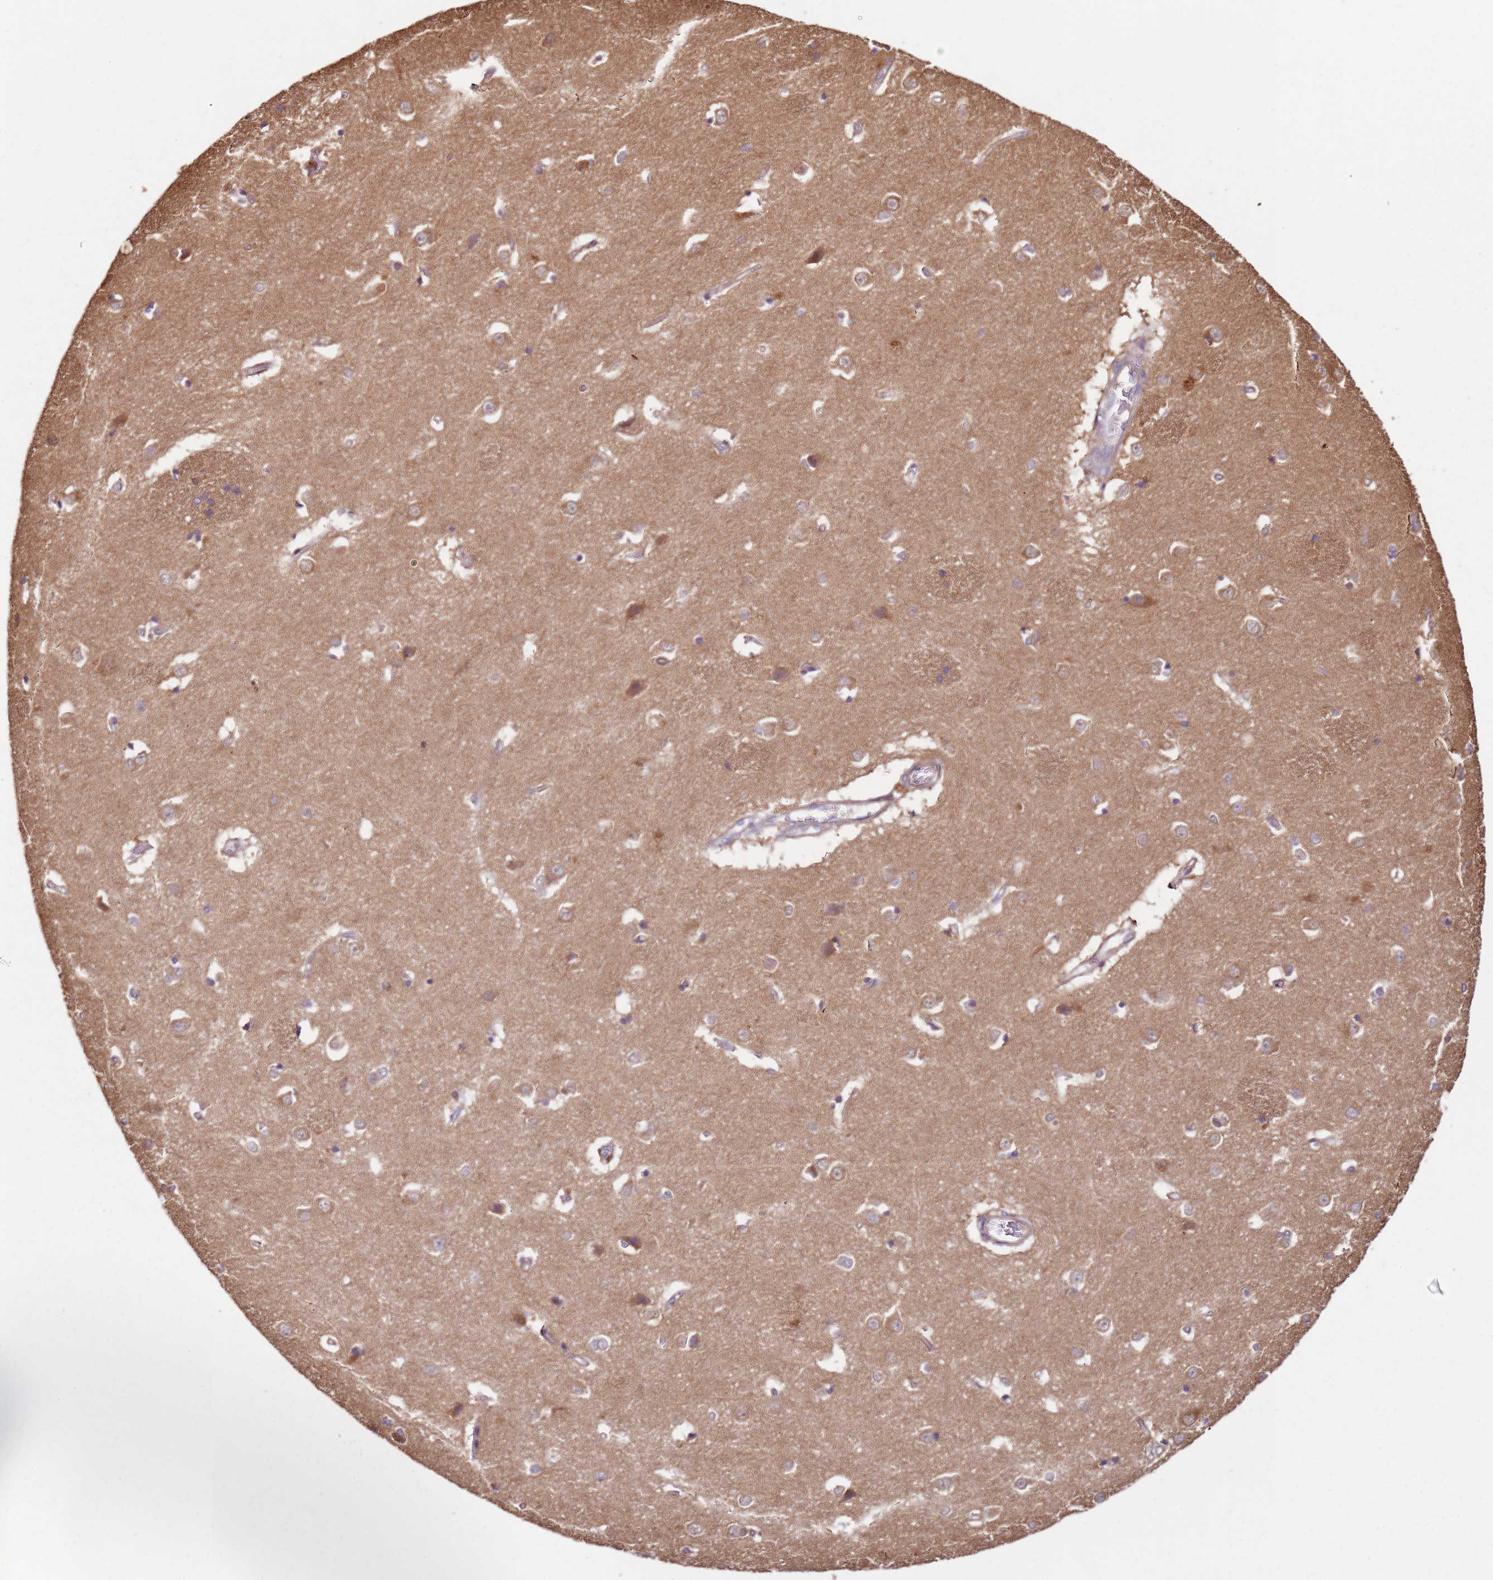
{"staining": {"intensity": "negative", "quantity": "none", "location": "none"}, "tissue": "caudate", "cell_type": "Glial cells", "image_type": "normal", "snomed": [{"axis": "morphology", "description": "Normal tissue, NOS"}, {"axis": "topography", "description": "Lateral ventricle wall"}], "caption": "IHC histopathology image of benign caudate: human caudate stained with DAB (3,3'-diaminobenzidine) exhibits no significant protein expression in glial cells.", "gene": "MDH1", "patient": {"sex": "male", "age": 37}}